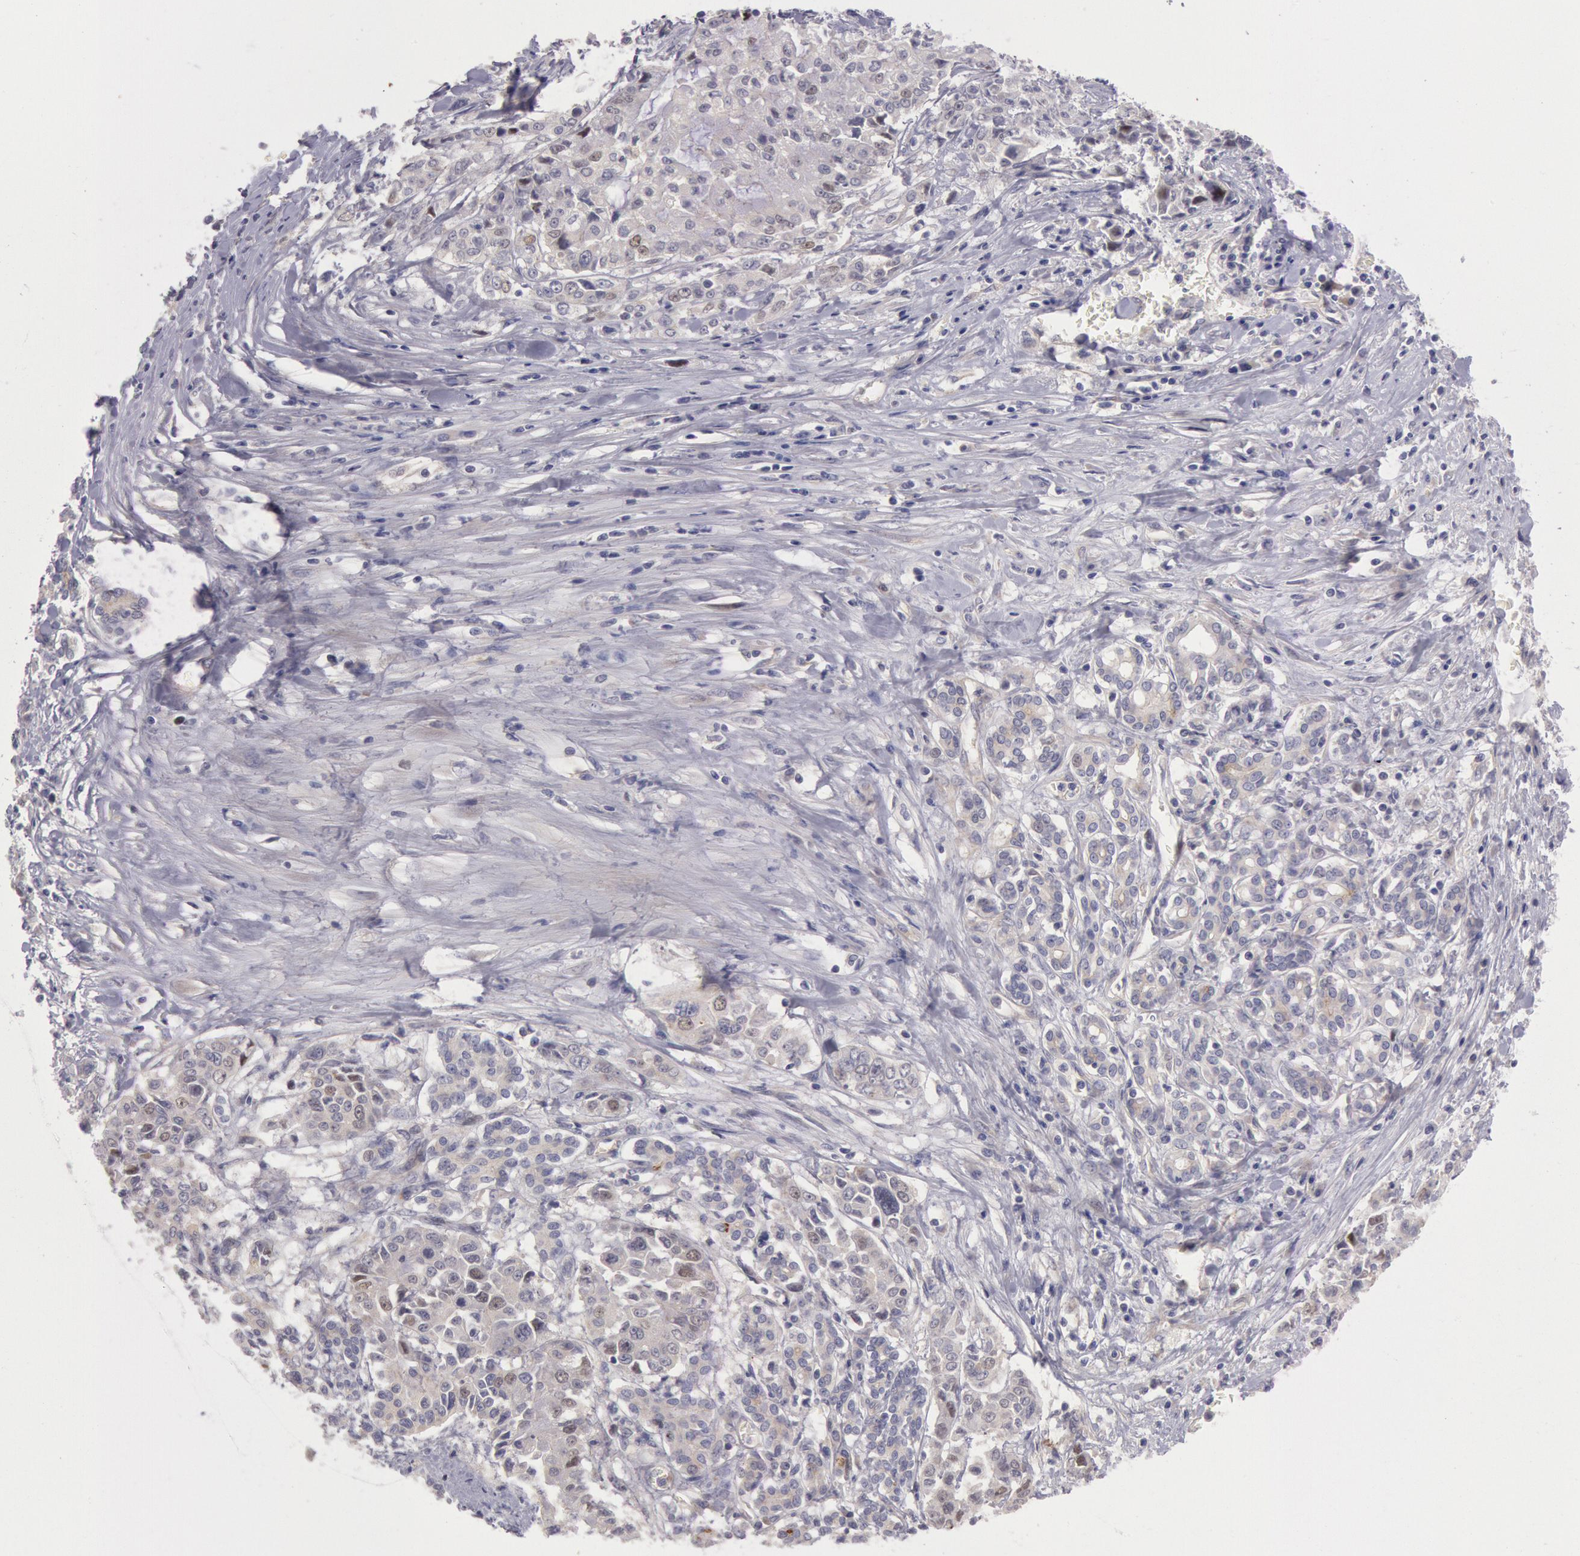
{"staining": {"intensity": "weak", "quantity": "<25%", "location": "nuclear"}, "tissue": "pancreatic cancer", "cell_type": "Tumor cells", "image_type": "cancer", "snomed": [{"axis": "morphology", "description": "Adenocarcinoma, NOS"}, {"axis": "topography", "description": "Pancreas"}], "caption": "Pancreatic adenocarcinoma was stained to show a protein in brown. There is no significant positivity in tumor cells.", "gene": "AMOTL1", "patient": {"sex": "female", "age": 52}}